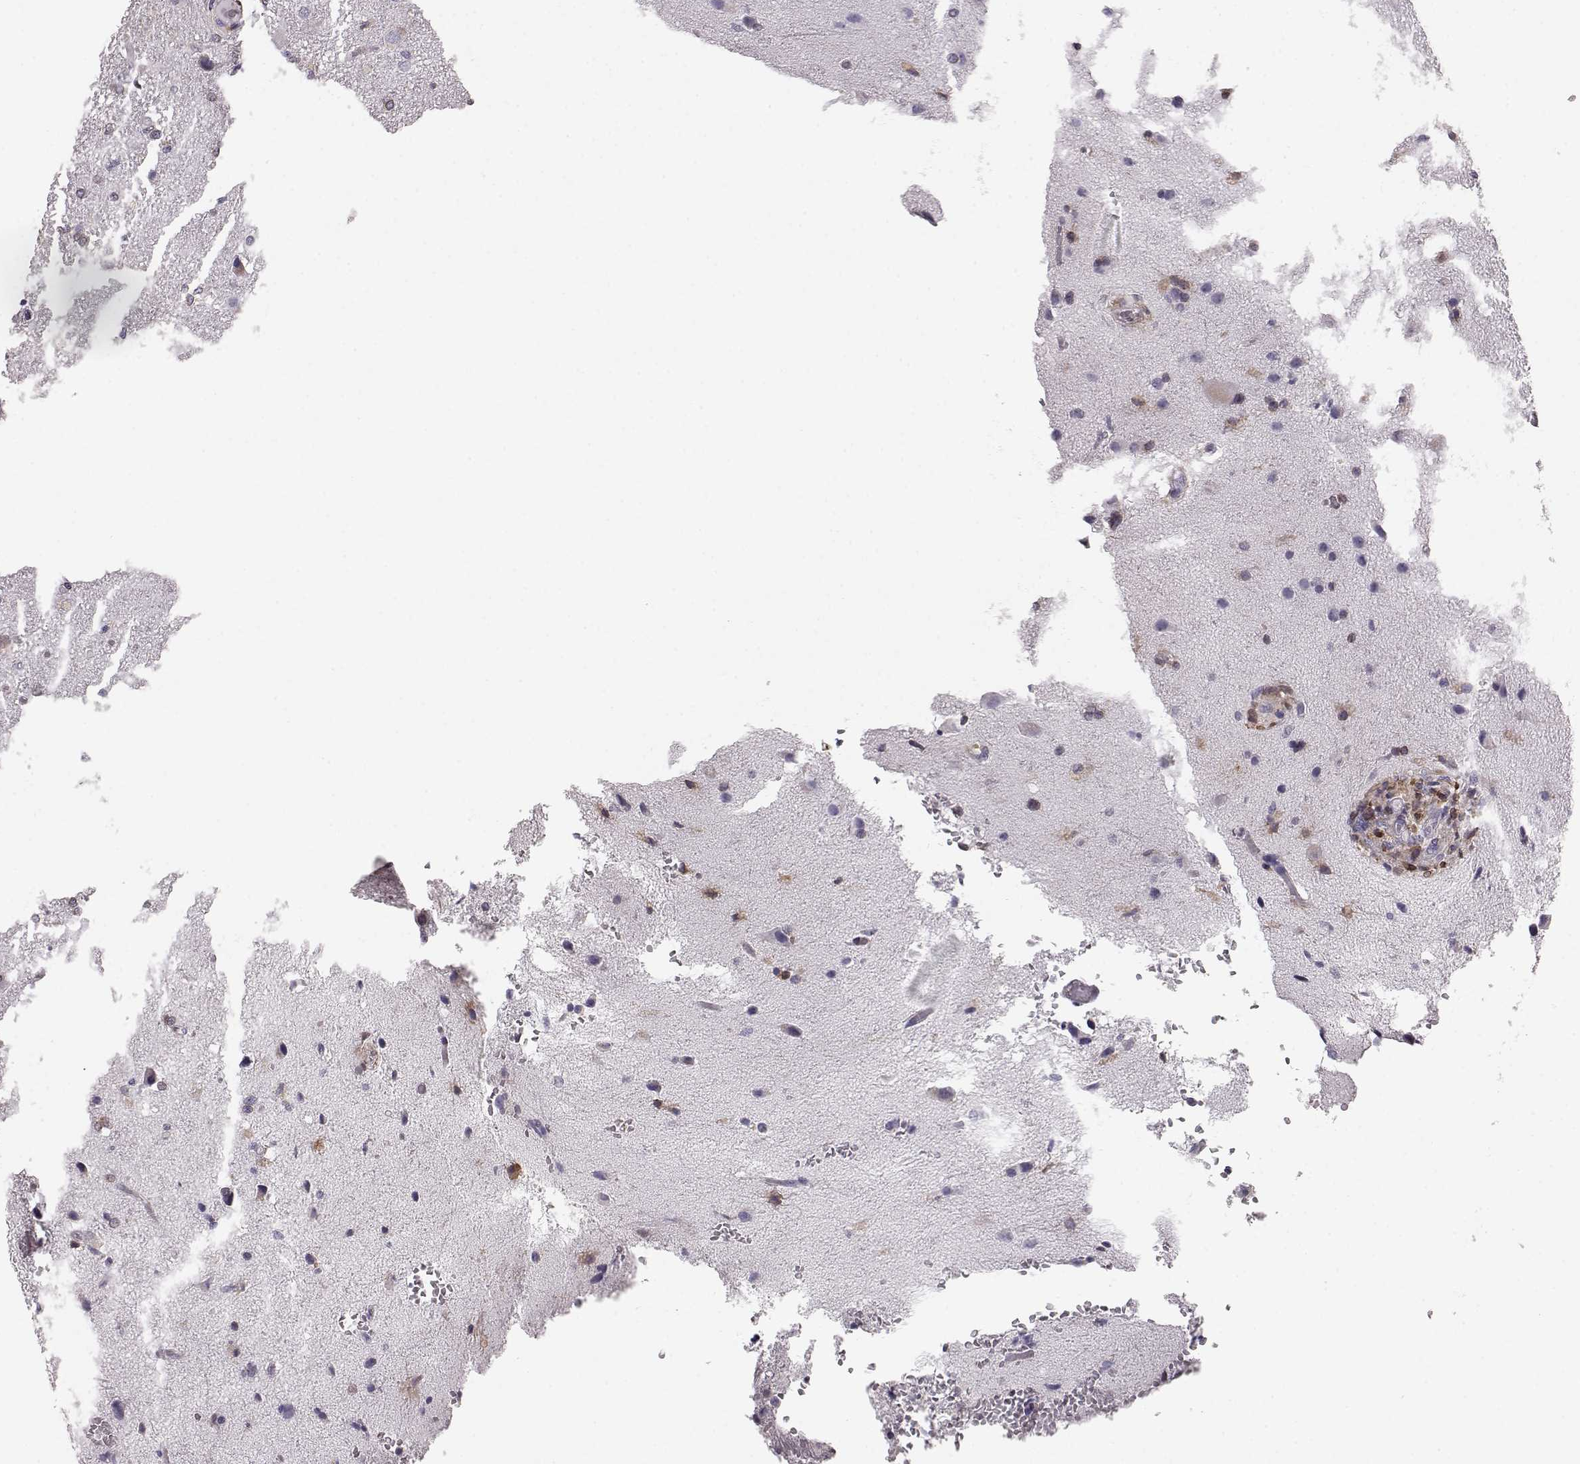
{"staining": {"intensity": "weak", "quantity": "<25%", "location": "cytoplasmic/membranous"}, "tissue": "glioma", "cell_type": "Tumor cells", "image_type": "cancer", "snomed": [{"axis": "morphology", "description": "Glioma, malignant, High grade"}, {"axis": "topography", "description": "Brain"}], "caption": "Tumor cells show no significant protein positivity in glioma.", "gene": "ELOVL5", "patient": {"sex": "male", "age": 68}}